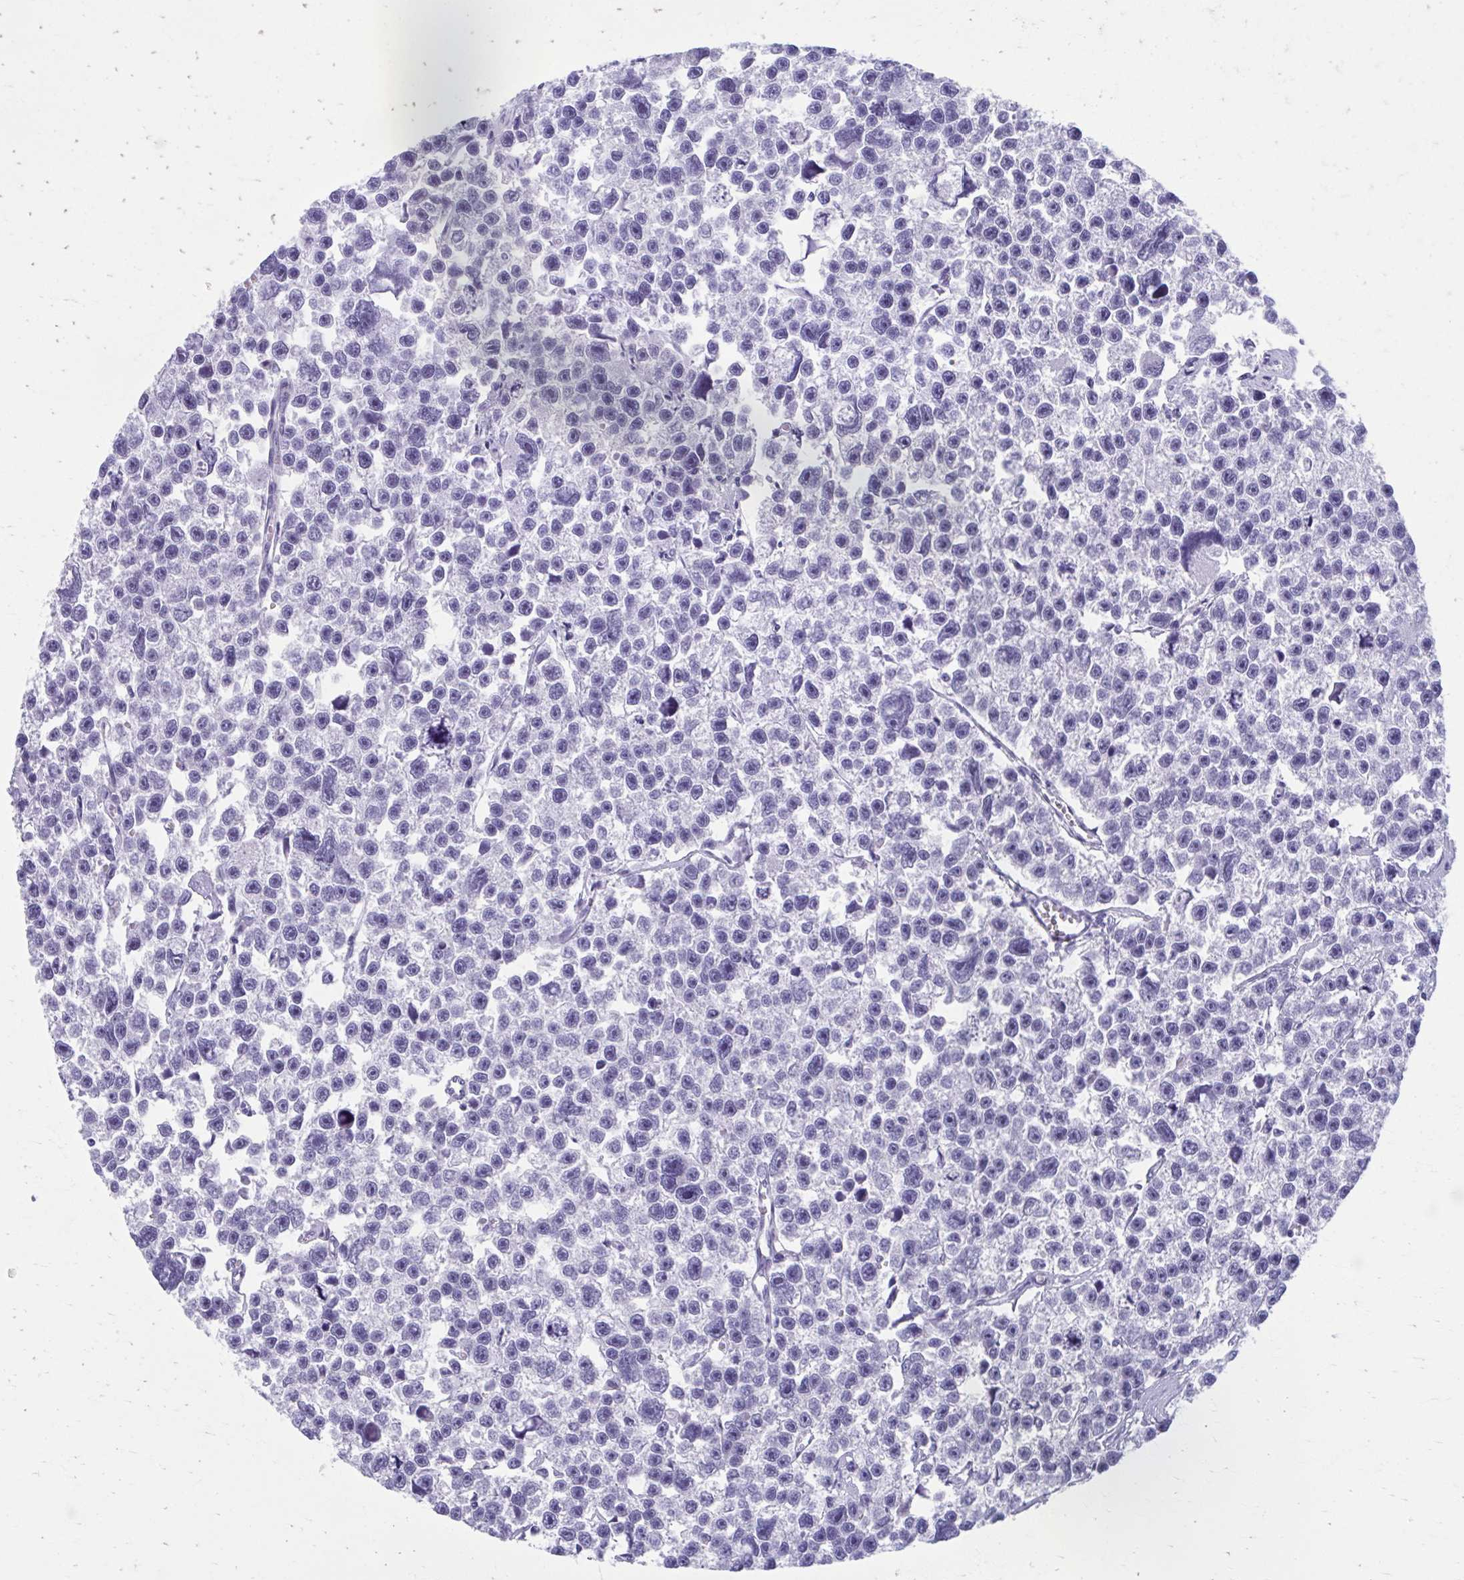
{"staining": {"intensity": "negative", "quantity": "none", "location": "none"}, "tissue": "testis cancer", "cell_type": "Tumor cells", "image_type": "cancer", "snomed": [{"axis": "morphology", "description": "Seminoma, NOS"}, {"axis": "topography", "description": "Testis"}], "caption": "A high-resolution micrograph shows IHC staining of testis cancer, which reveals no significant expression in tumor cells.", "gene": "KCNE2", "patient": {"sex": "male", "age": 26}}